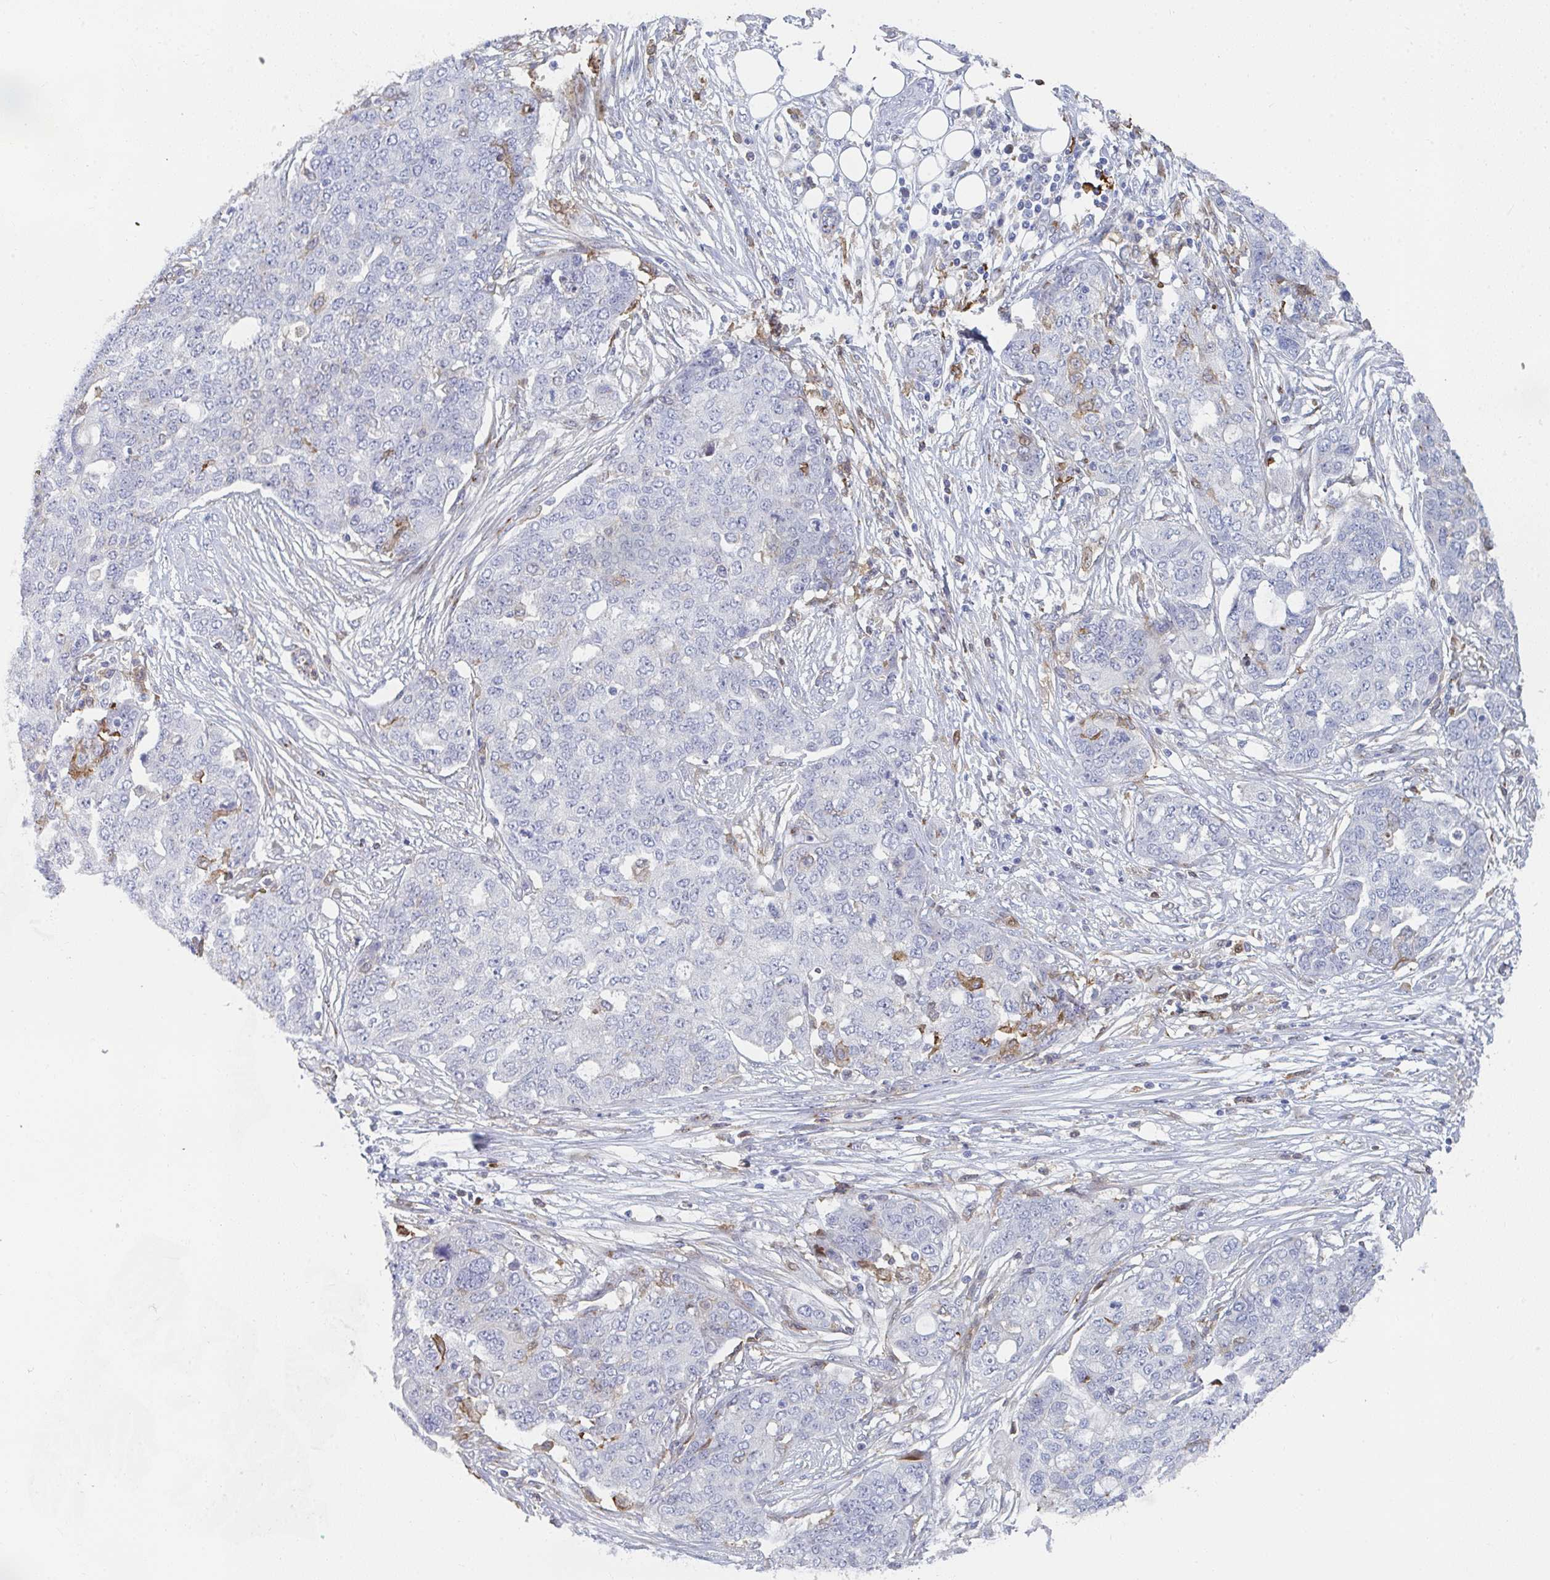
{"staining": {"intensity": "negative", "quantity": "none", "location": "none"}, "tissue": "ovarian cancer", "cell_type": "Tumor cells", "image_type": "cancer", "snomed": [{"axis": "morphology", "description": "Cystadenocarcinoma, serous, NOS"}, {"axis": "topography", "description": "Soft tissue"}, {"axis": "topography", "description": "Ovary"}], "caption": "Immunohistochemical staining of human serous cystadenocarcinoma (ovarian) displays no significant expression in tumor cells. (DAB IHC visualized using brightfield microscopy, high magnification).", "gene": "PSMG1", "patient": {"sex": "female", "age": 57}}